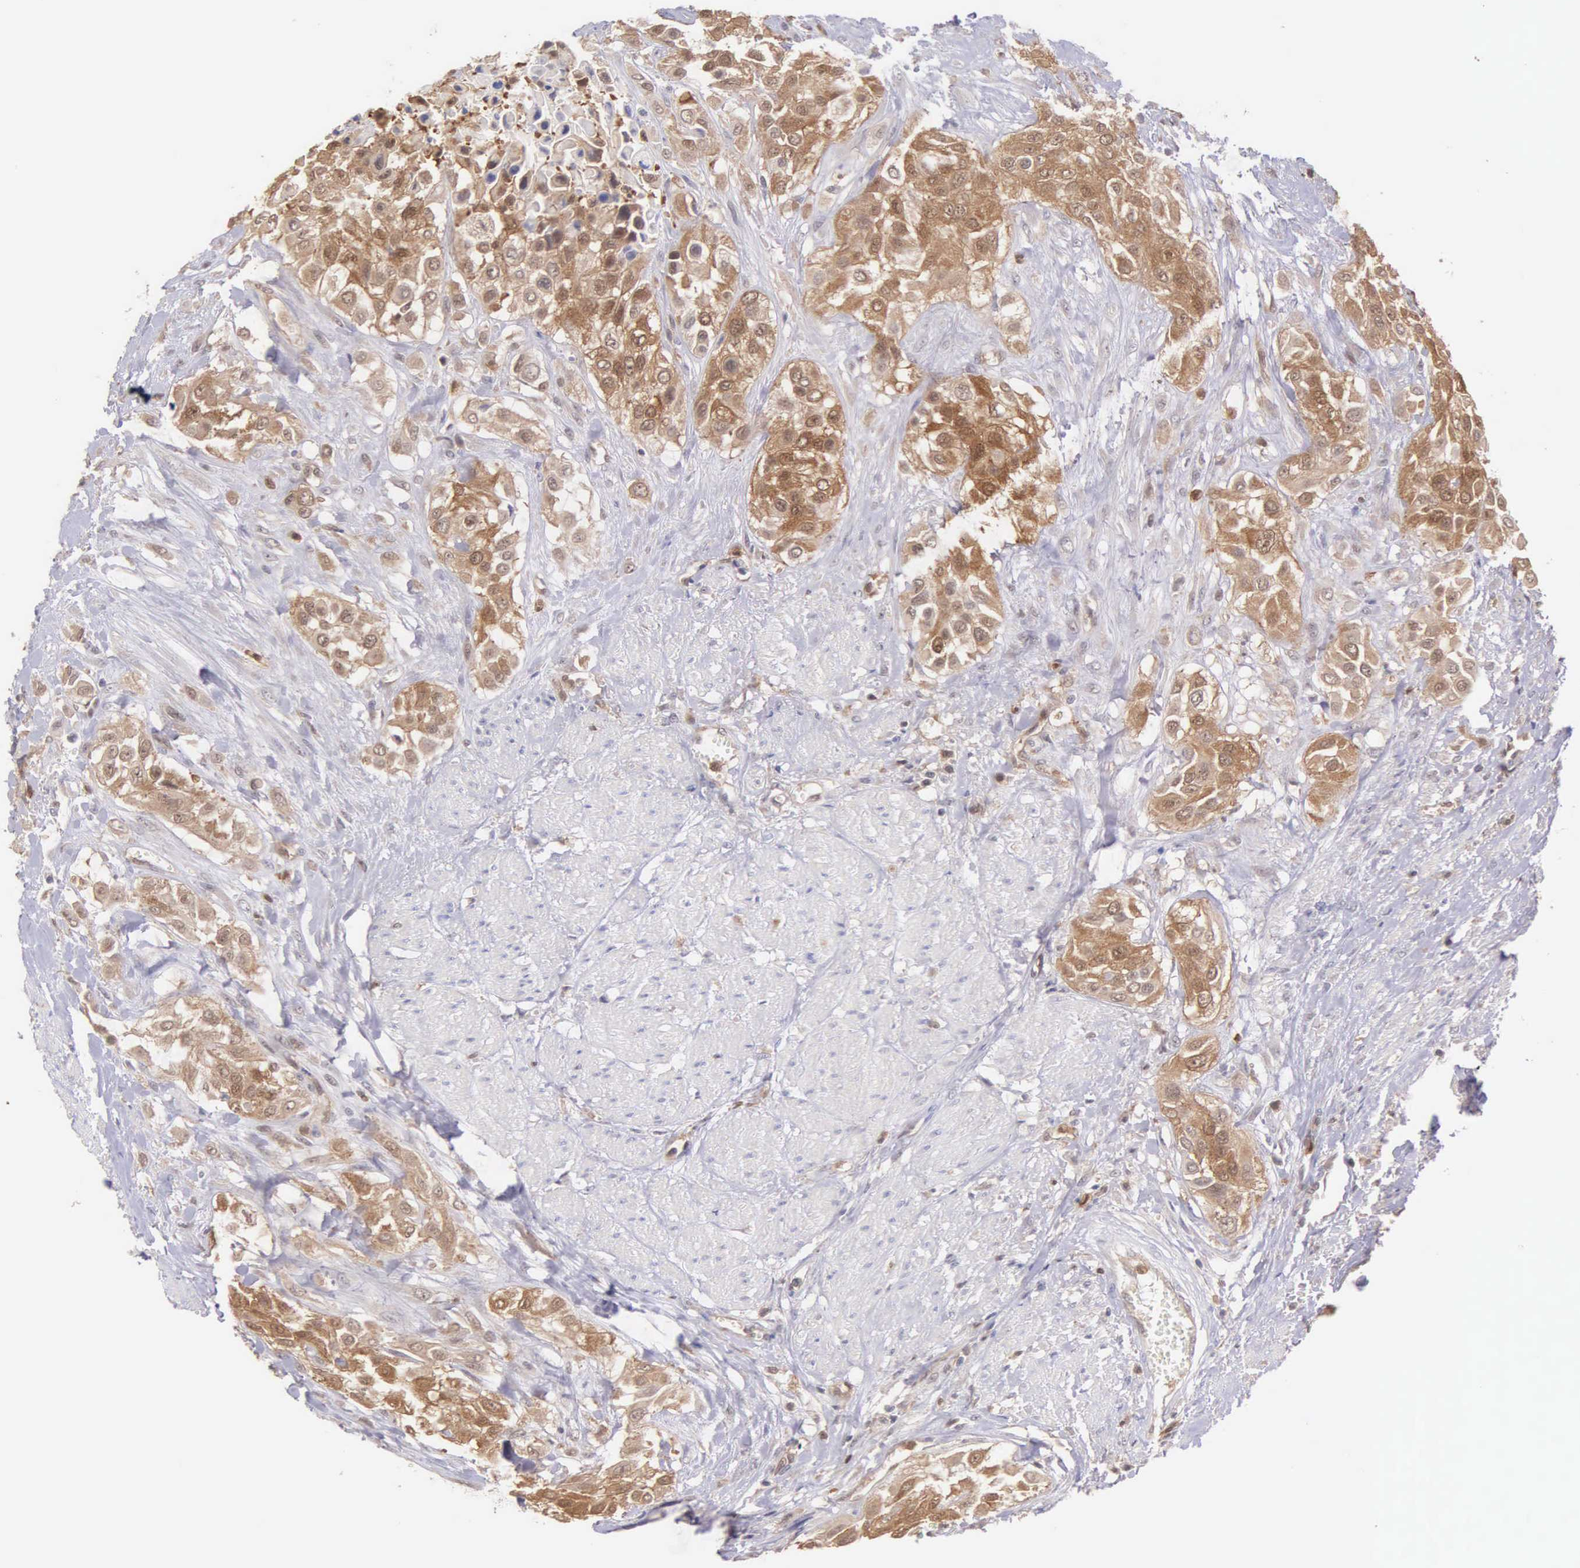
{"staining": {"intensity": "strong", "quantity": ">75%", "location": "cytoplasmic/membranous"}, "tissue": "urothelial cancer", "cell_type": "Tumor cells", "image_type": "cancer", "snomed": [{"axis": "morphology", "description": "Urothelial carcinoma, High grade"}, {"axis": "topography", "description": "Urinary bladder"}], "caption": "Tumor cells display high levels of strong cytoplasmic/membranous positivity in about >75% of cells in human urothelial cancer.", "gene": "BID", "patient": {"sex": "male", "age": 57}}